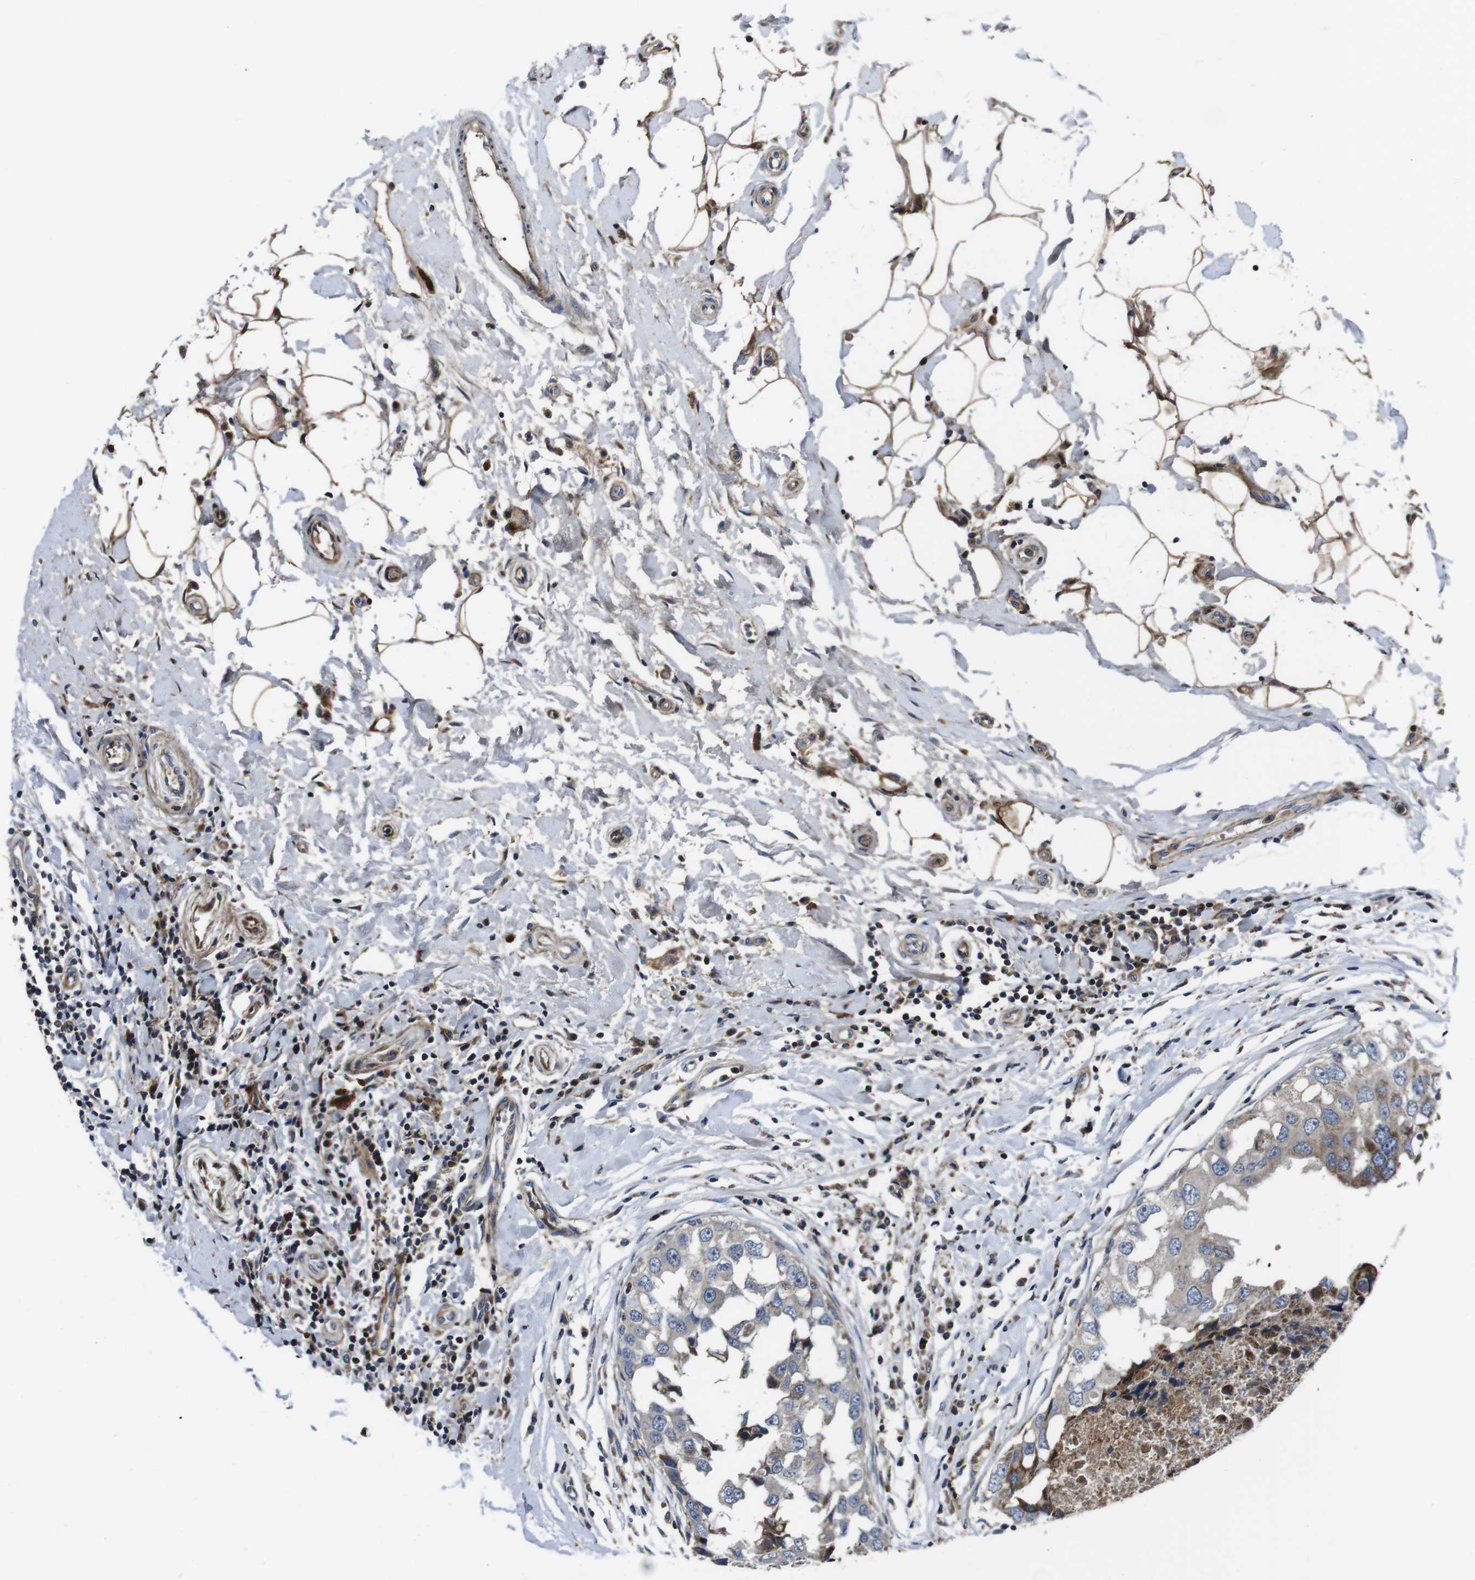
{"staining": {"intensity": "weak", "quantity": "25%-75%", "location": "cytoplasmic/membranous"}, "tissue": "breast cancer", "cell_type": "Tumor cells", "image_type": "cancer", "snomed": [{"axis": "morphology", "description": "Duct carcinoma"}, {"axis": "topography", "description": "Breast"}], "caption": "The histopathology image demonstrates immunohistochemical staining of breast infiltrating ductal carcinoma. There is weak cytoplasmic/membranous positivity is appreciated in about 25%-75% of tumor cells.", "gene": "SMYD3", "patient": {"sex": "female", "age": 27}}